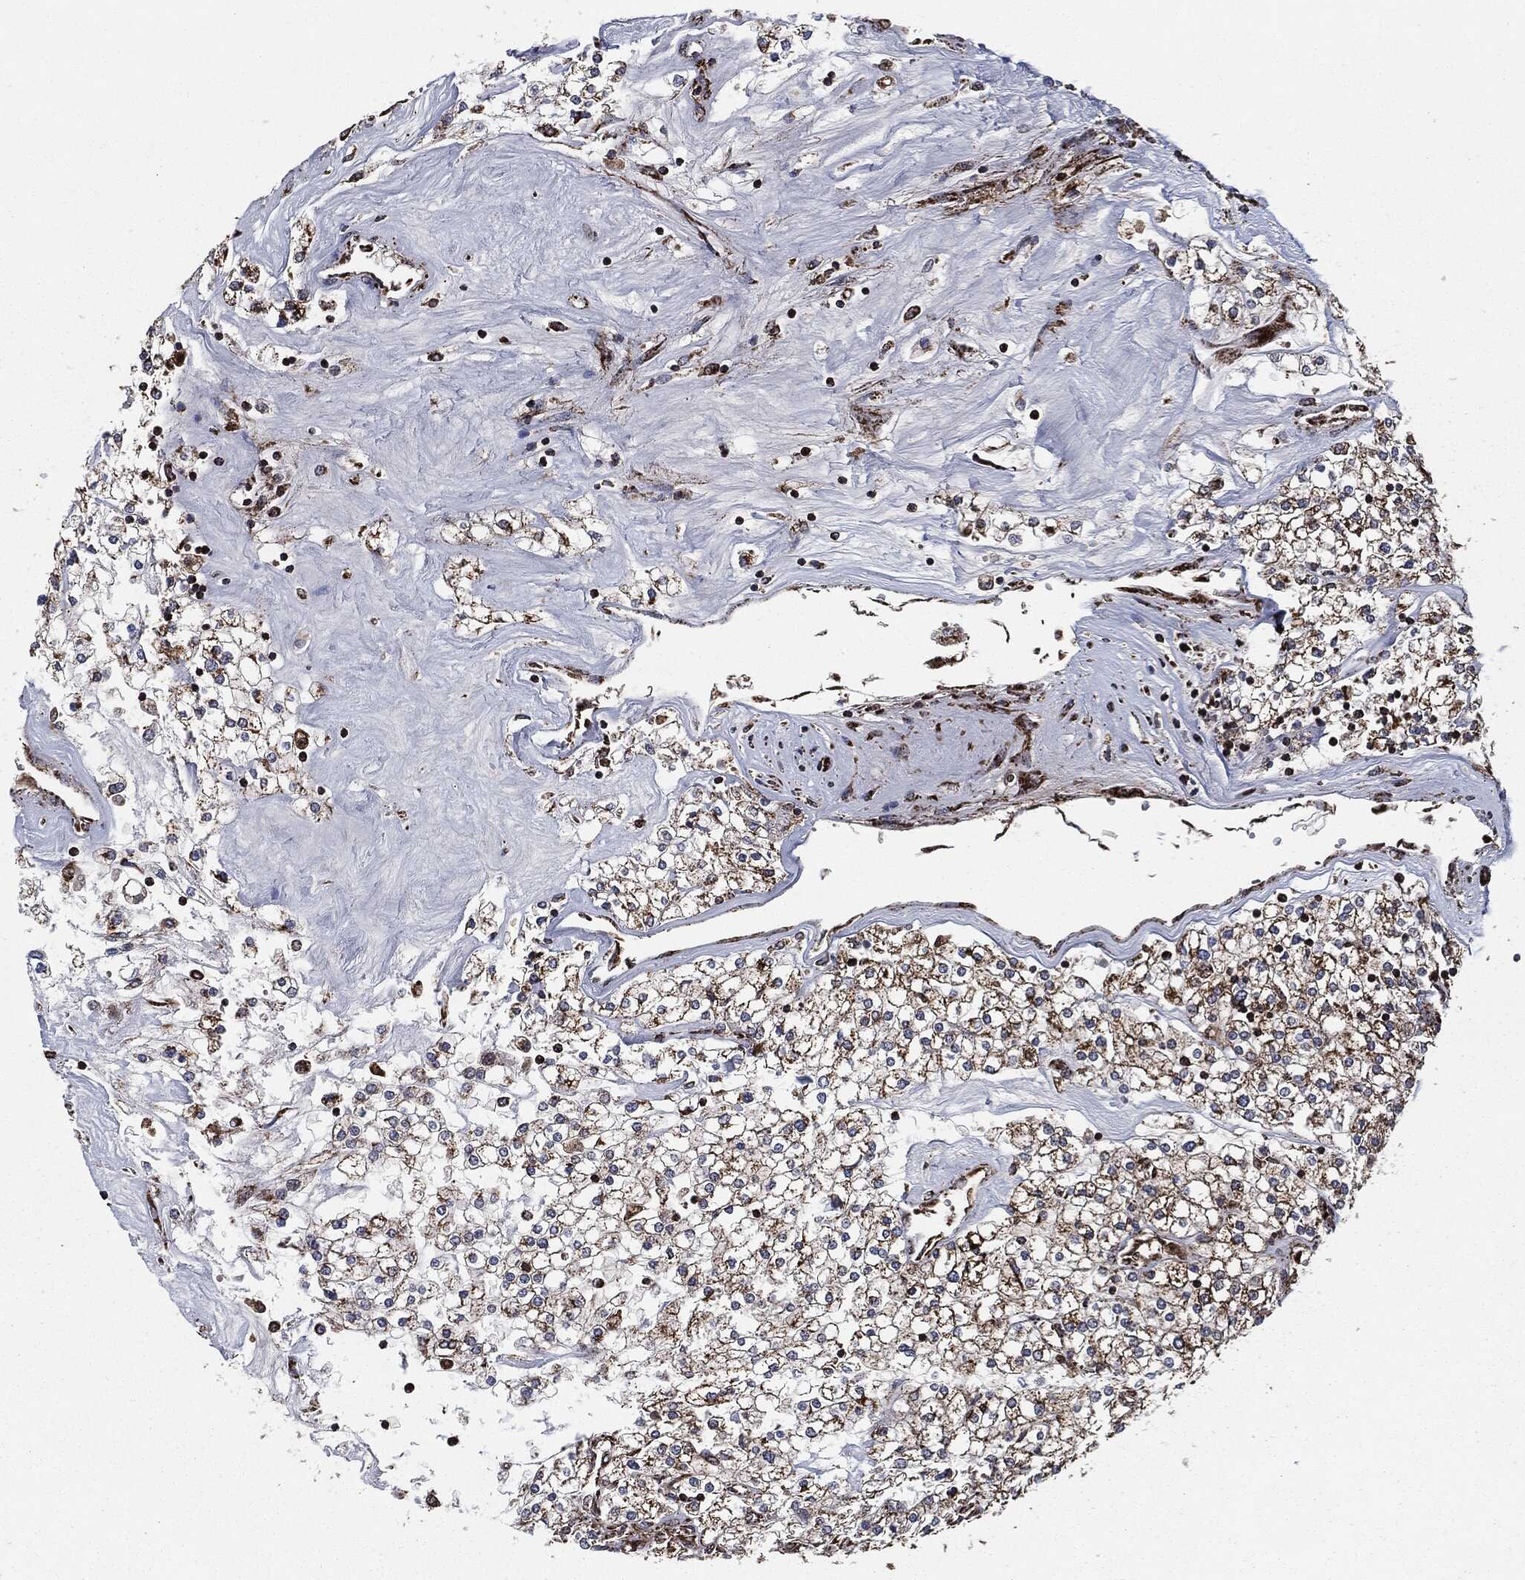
{"staining": {"intensity": "strong", "quantity": "25%-75%", "location": "cytoplasmic/membranous"}, "tissue": "renal cancer", "cell_type": "Tumor cells", "image_type": "cancer", "snomed": [{"axis": "morphology", "description": "Adenocarcinoma, NOS"}, {"axis": "topography", "description": "Kidney"}], "caption": "Immunohistochemical staining of adenocarcinoma (renal) shows high levels of strong cytoplasmic/membranous staining in approximately 25%-75% of tumor cells.", "gene": "FH", "patient": {"sex": "male", "age": 80}}